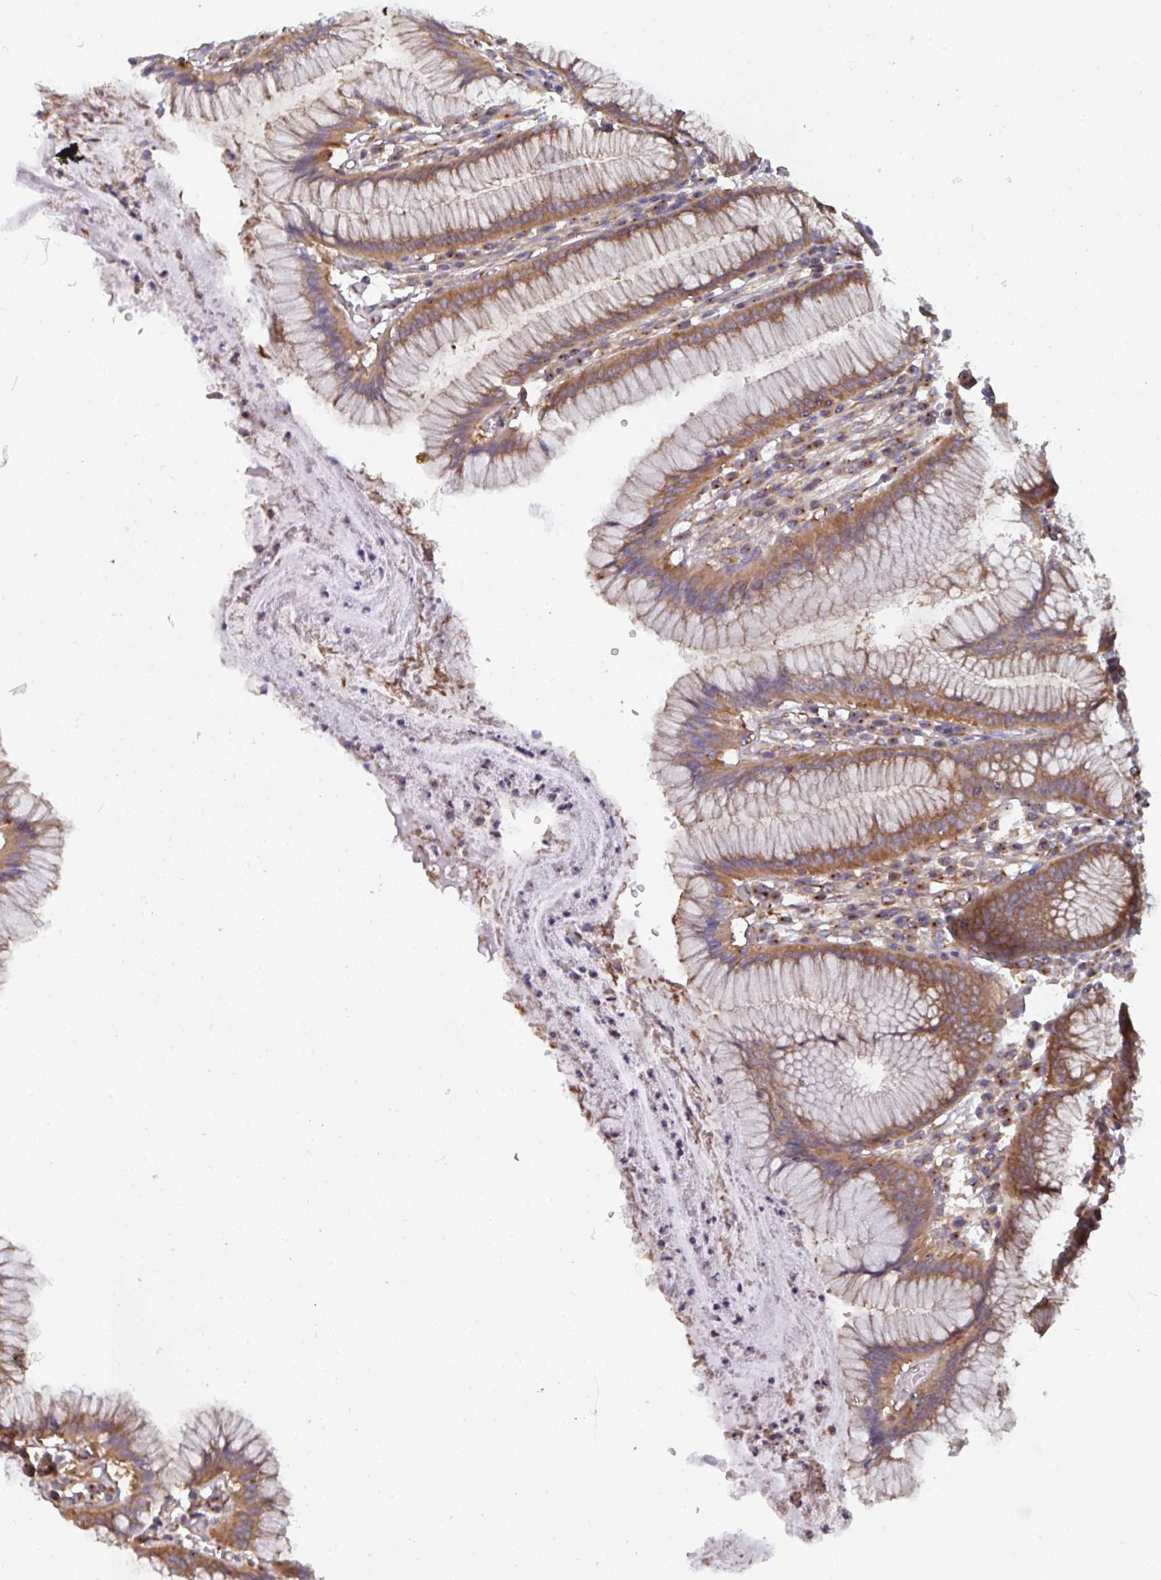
{"staining": {"intensity": "strong", "quantity": ">75%", "location": "cytoplasmic/membranous"}, "tissue": "stomach", "cell_type": "Glandular cells", "image_type": "normal", "snomed": [{"axis": "morphology", "description": "Normal tissue, NOS"}, {"axis": "topography", "description": "Stomach"}], "caption": "Immunohistochemical staining of unremarkable human stomach shows >75% levels of strong cytoplasmic/membranous protein positivity in approximately >75% of glandular cells.", "gene": "DYNC1I2", "patient": {"sex": "male", "age": 55}}